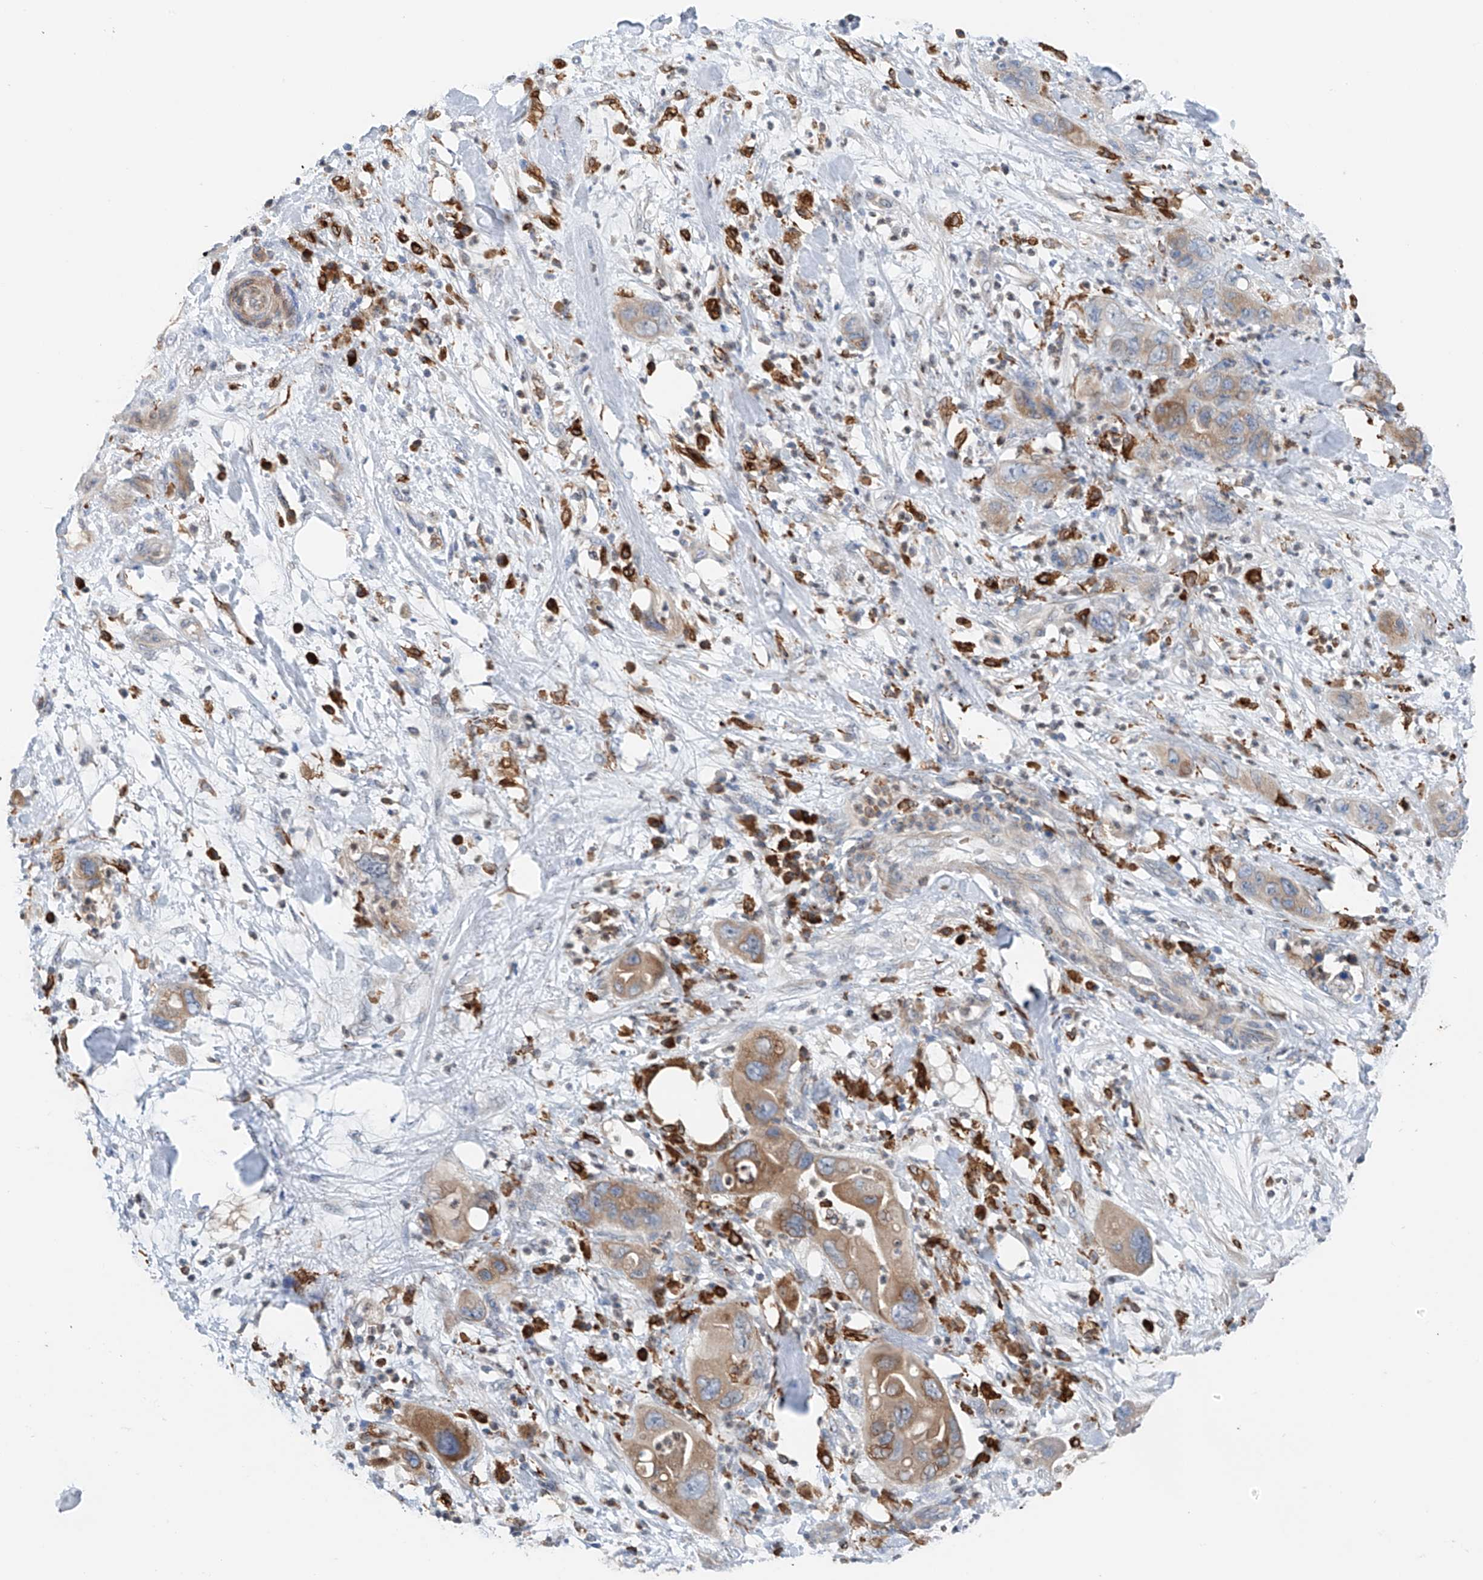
{"staining": {"intensity": "moderate", "quantity": "25%-75%", "location": "cytoplasmic/membranous"}, "tissue": "pancreatic cancer", "cell_type": "Tumor cells", "image_type": "cancer", "snomed": [{"axis": "morphology", "description": "Adenocarcinoma, NOS"}, {"axis": "topography", "description": "Pancreas"}], "caption": "Moderate cytoplasmic/membranous protein positivity is identified in about 25%-75% of tumor cells in pancreatic adenocarcinoma.", "gene": "TBXAS1", "patient": {"sex": "female", "age": 71}}